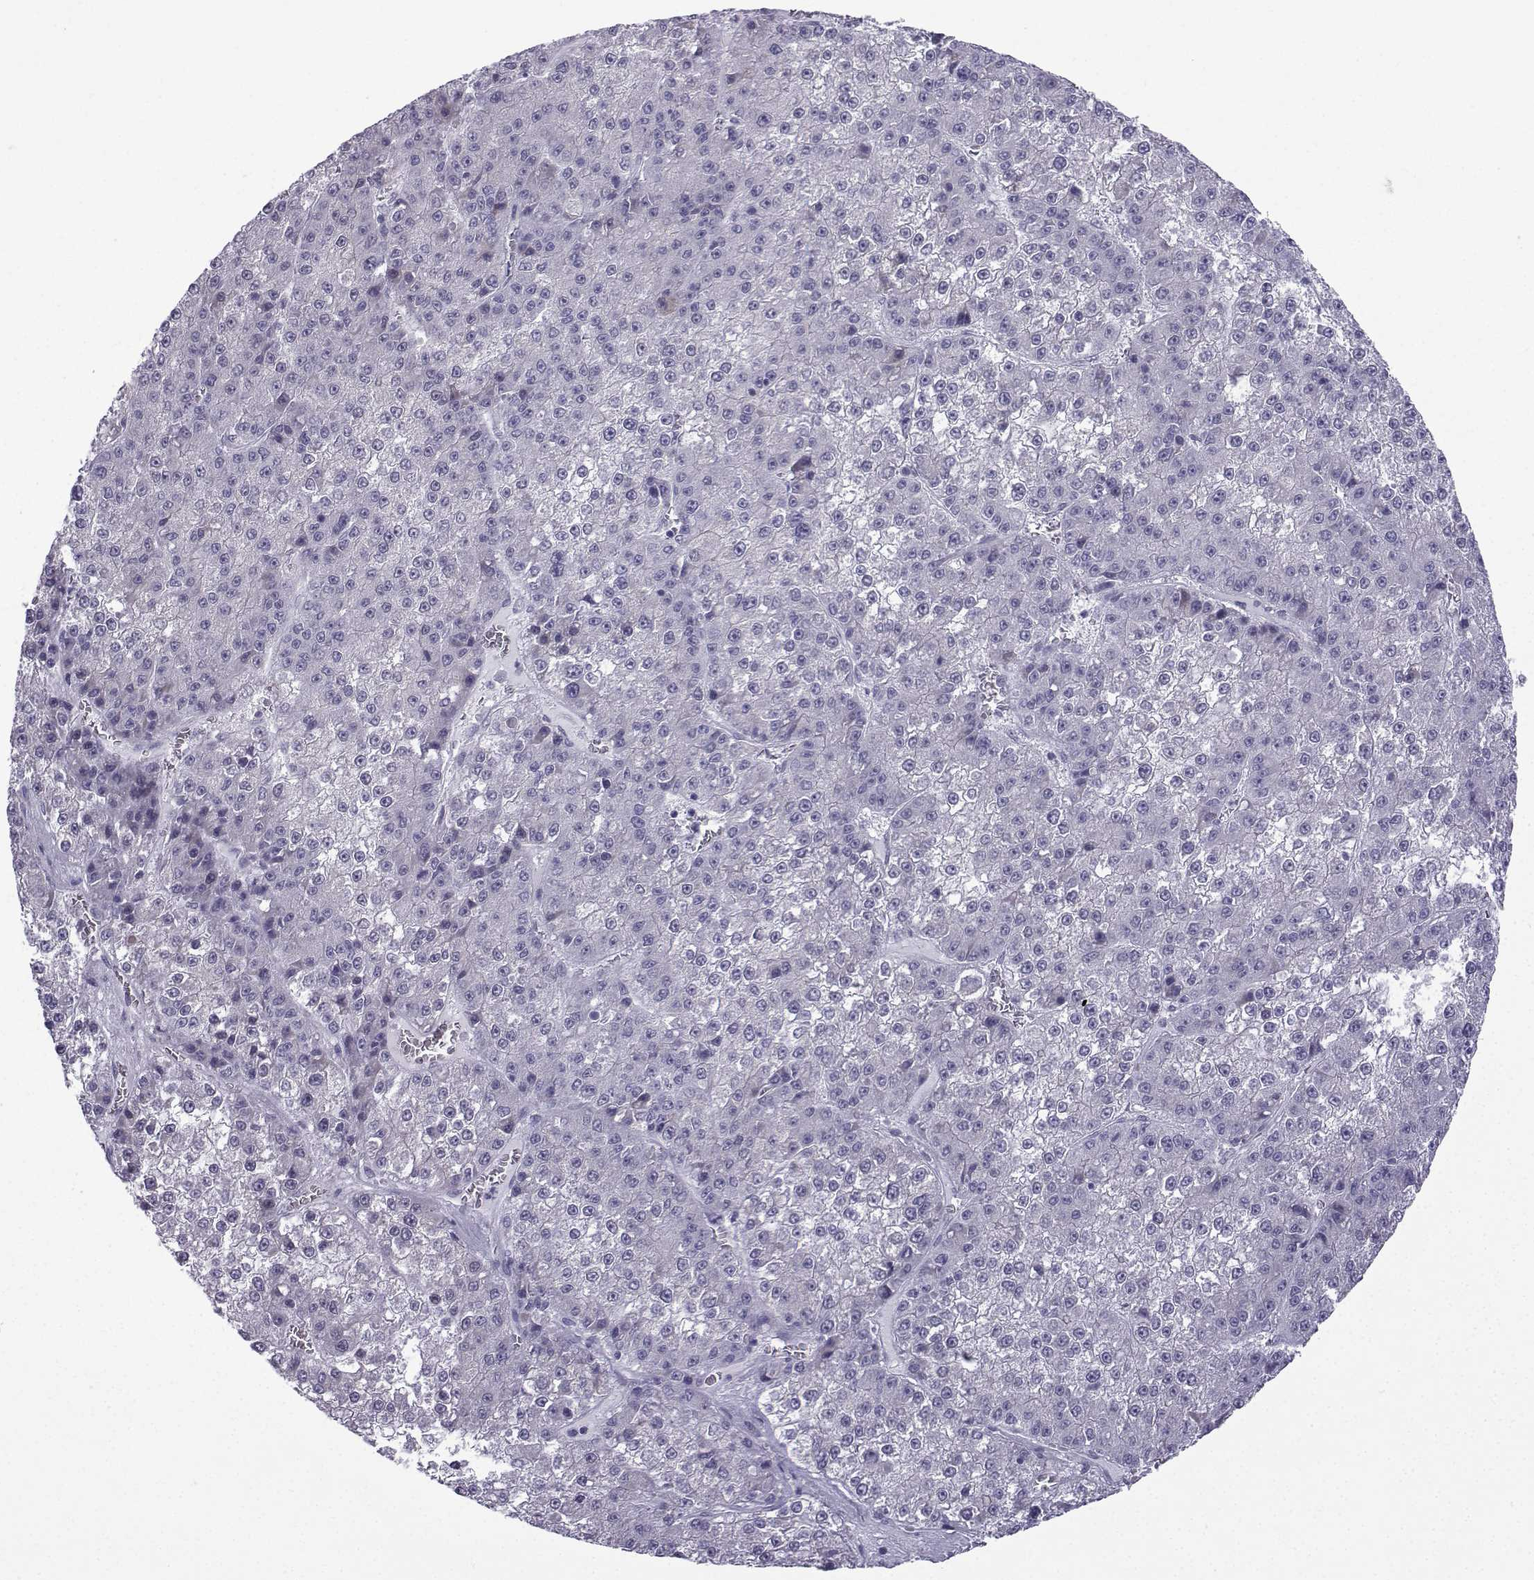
{"staining": {"intensity": "negative", "quantity": "none", "location": "none"}, "tissue": "liver cancer", "cell_type": "Tumor cells", "image_type": "cancer", "snomed": [{"axis": "morphology", "description": "Carcinoma, Hepatocellular, NOS"}, {"axis": "topography", "description": "Liver"}], "caption": "Immunohistochemistry (IHC) of hepatocellular carcinoma (liver) reveals no staining in tumor cells.", "gene": "CFAP53", "patient": {"sex": "female", "age": 73}}